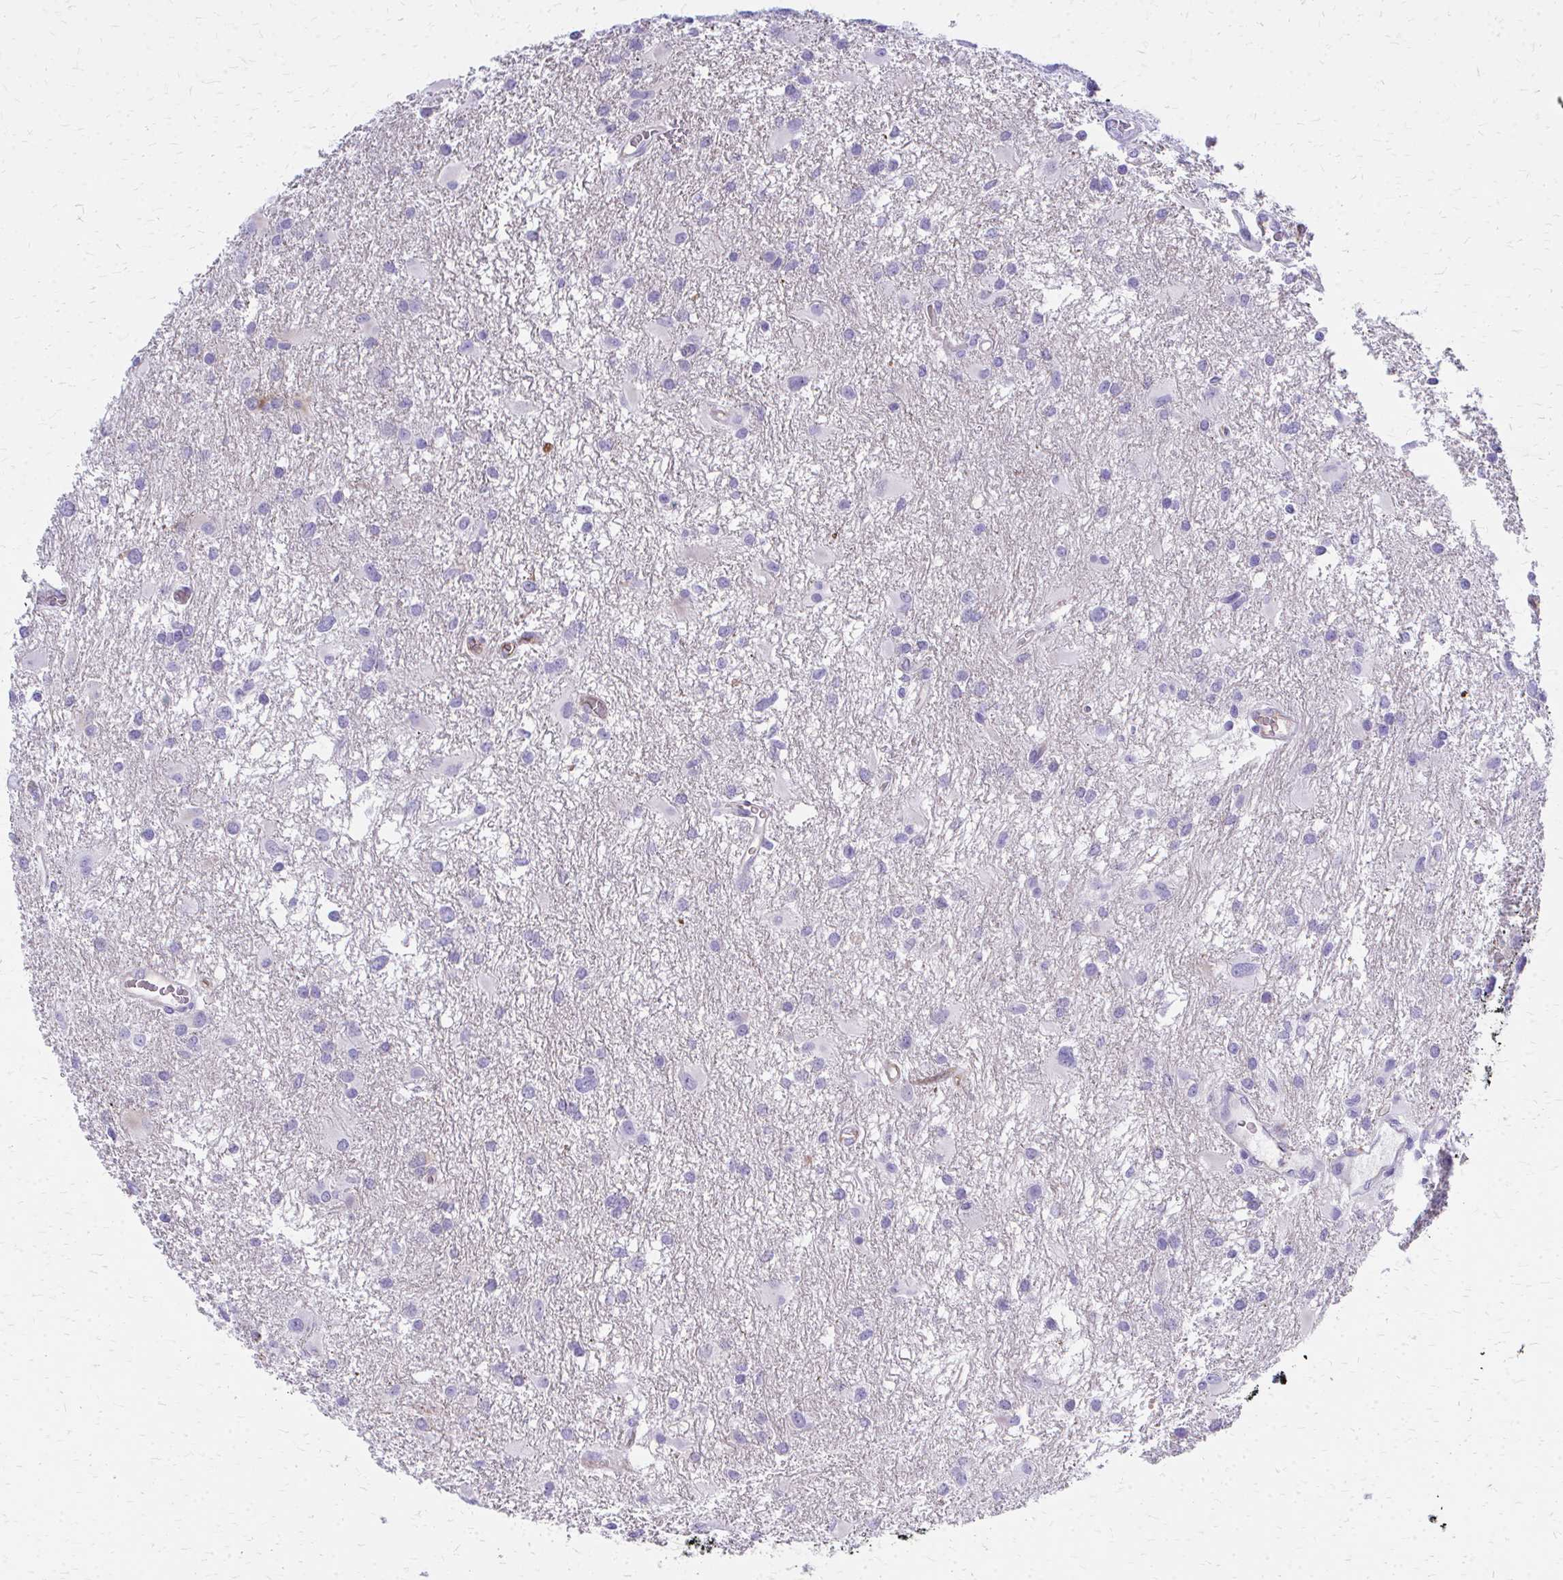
{"staining": {"intensity": "negative", "quantity": "none", "location": "none"}, "tissue": "glioma", "cell_type": "Tumor cells", "image_type": "cancer", "snomed": [{"axis": "morphology", "description": "Glioma, malignant, High grade"}, {"axis": "topography", "description": "Brain"}], "caption": "IHC histopathology image of human glioma stained for a protein (brown), which shows no expression in tumor cells.", "gene": "TPSG1", "patient": {"sex": "male", "age": 53}}